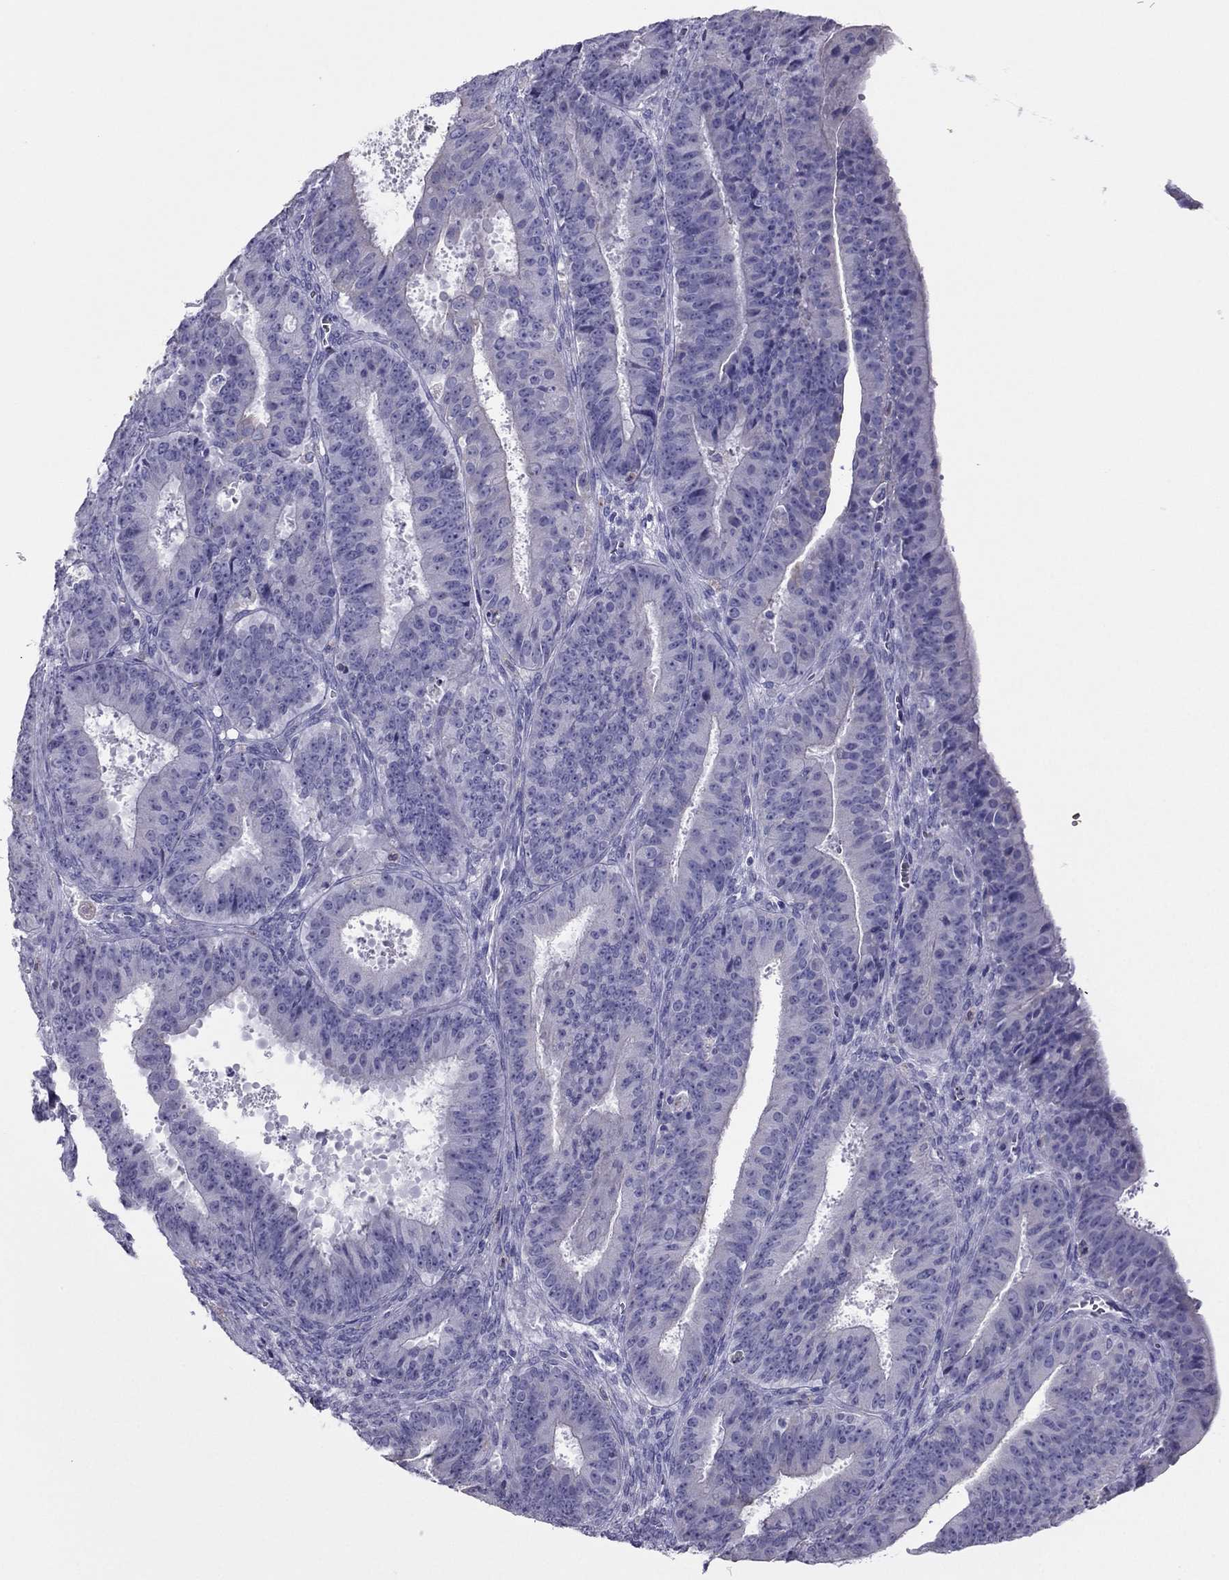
{"staining": {"intensity": "negative", "quantity": "none", "location": "none"}, "tissue": "ovarian cancer", "cell_type": "Tumor cells", "image_type": "cancer", "snomed": [{"axis": "morphology", "description": "Carcinoma, endometroid"}, {"axis": "topography", "description": "Ovary"}], "caption": "DAB (3,3'-diaminobenzidine) immunohistochemical staining of human ovarian endometroid carcinoma demonstrates no significant staining in tumor cells.", "gene": "MAEL", "patient": {"sex": "female", "age": 42}}